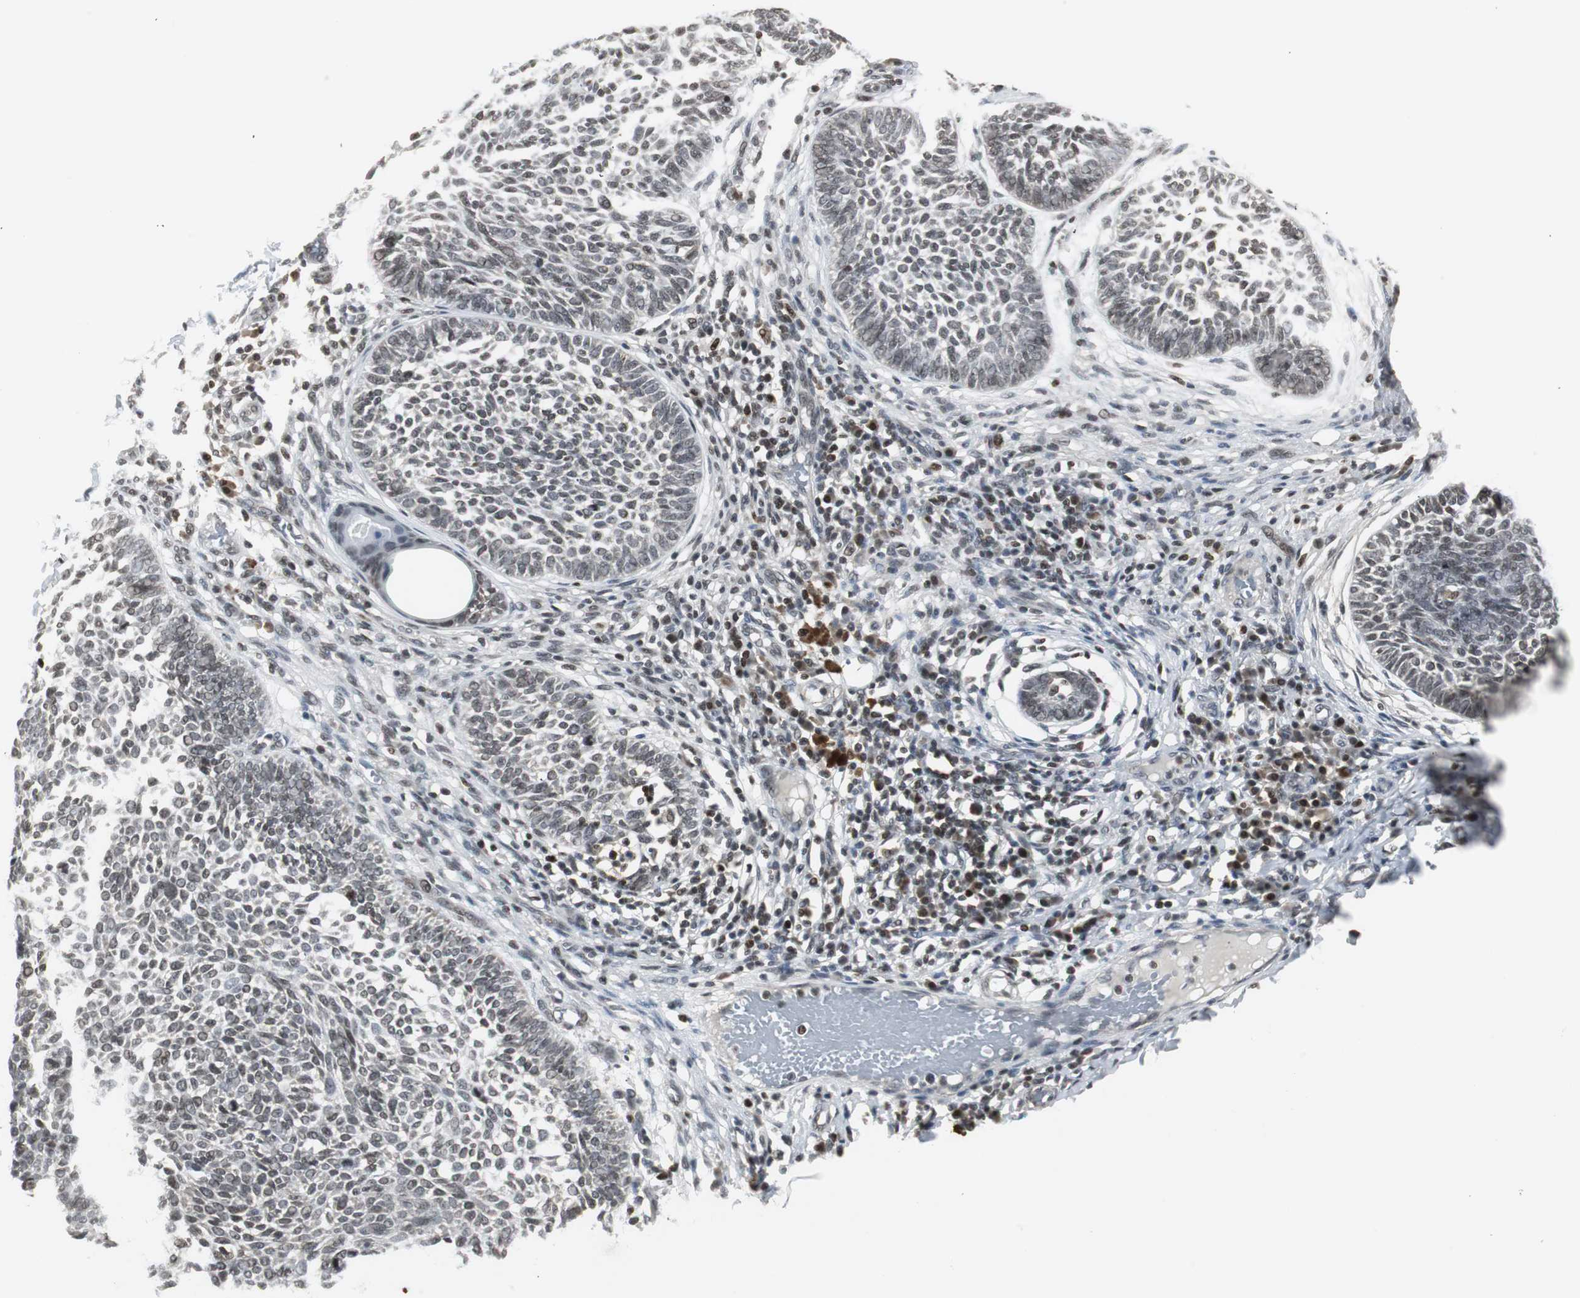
{"staining": {"intensity": "weak", "quantity": "25%-75%", "location": "cytoplasmic/membranous,nuclear"}, "tissue": "skin cancer", "cell_type": "Tumor cells", "image_type": "cancer", "snomed": [{"axis": "morphology", "description": "Normal tissue, NOS"}, {"axis": "morphology", "description": "Basal cell carcinoma"}, {"axis": "topography", "description": "Skin"}], "caption": "This is an image of immunohistochemistry staining of skin cancer (basal cell carcinoma), which shows weak positivity in the cytoplasmic/membranous and nuclear of tumor cells.", "gene": "MPG", "patient": {"sex": "male", "age": 87}}